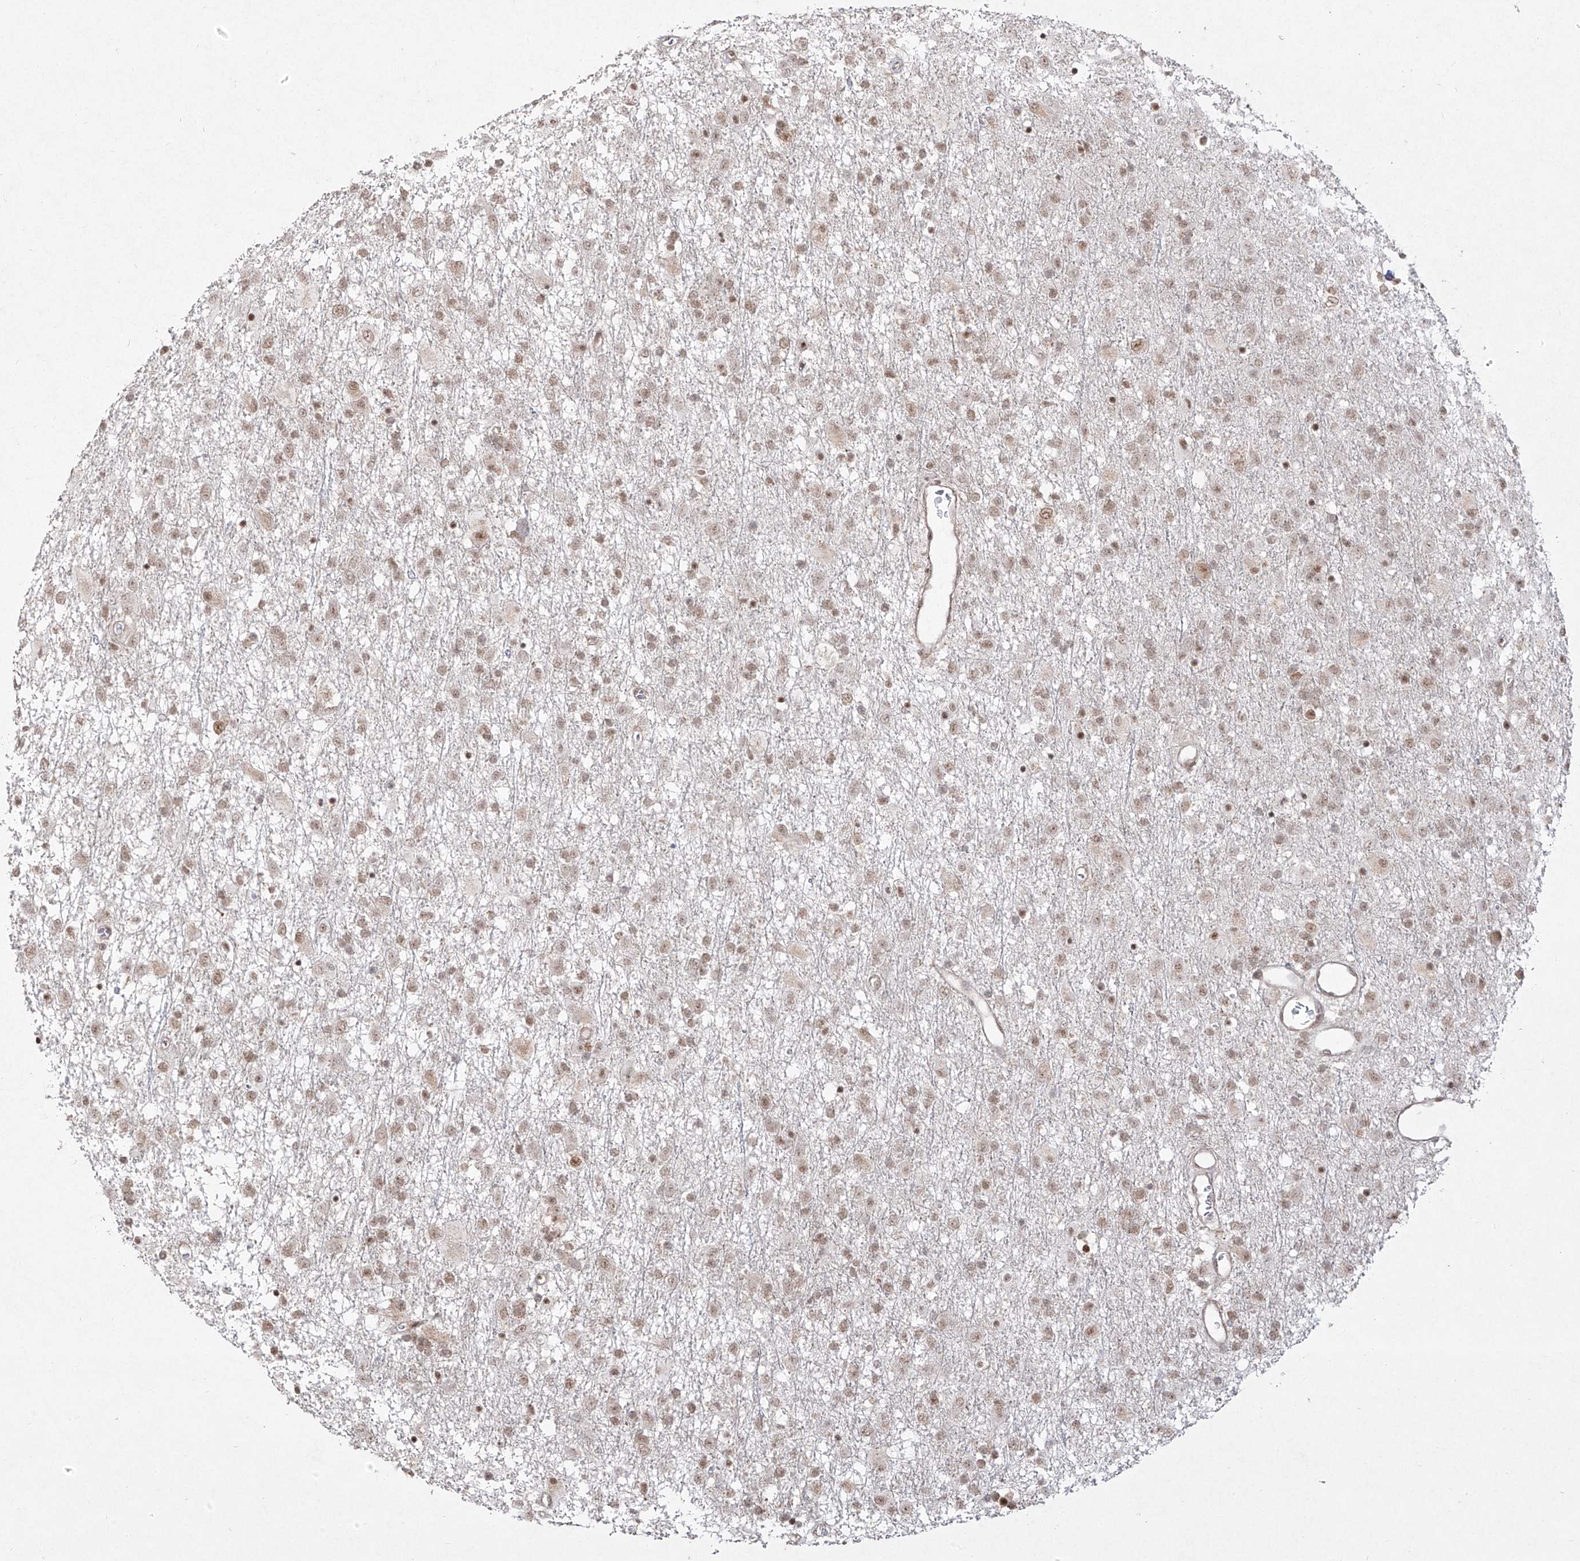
{"staining": {"intensity": "weak", "quantity": "25%-75%", "location": "nuclear"}, "tissue": "glioma", "cell_type": "Tumor cells", "image_type": "cancer", "snomed": [{"axis": "morphology", "description": "Glioma, malignant, Low grade"}, {"axis": "topography", "description": "Brain"}], "caption": "Immunohistochemical staining of human glioma displays weak nuclear protein staining in approximately 25%-75% of tumor cells. The staining was performed using DAB (3,3'-diaminobenzidine) to visualize the protein expression in brown, while the nuclei were stained in blue with hematoxylin (Magnification: 20x).", "gene": "SNRNP27", "patient": {"sex": "male", "age": 65}}